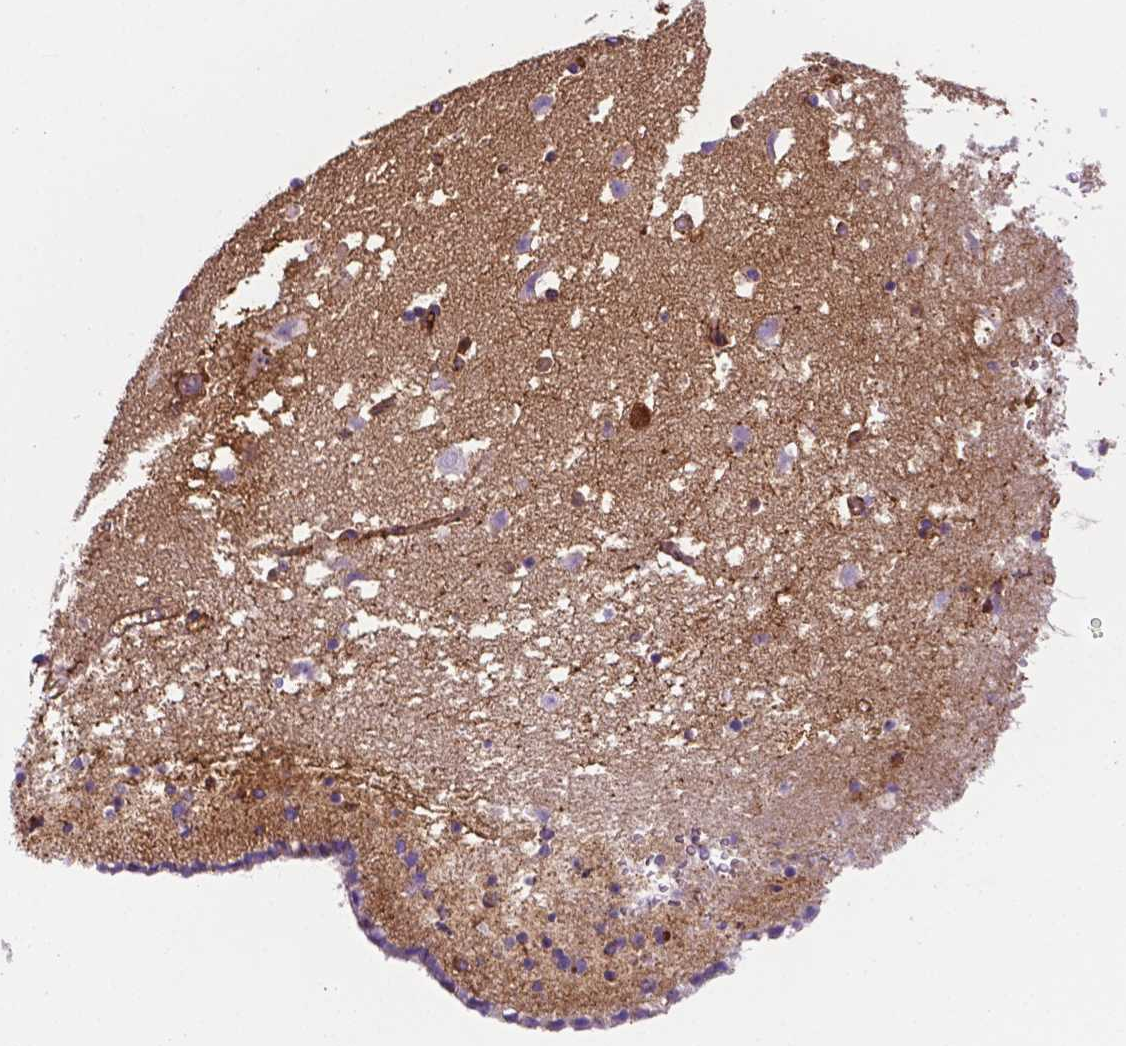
{"staining": {"intensity": "weak", "quantity": "<25%", "location": "cytoplasmic/membranous"}, "tissue": "caudate", "cell_type": "Glial cells", "image_type": "normal", "snomed": [{"axis": "morphology", "description": "Normal tissue, NOS"}, {"axis": "topography", "description": "Lateral ventricle wall"}], "caption": "A histopathology image of caudate stained for a protein exhibits no brown staining in glial cells.", "gene": "APOE", "patient": {"sex": "female", "age": 42}}